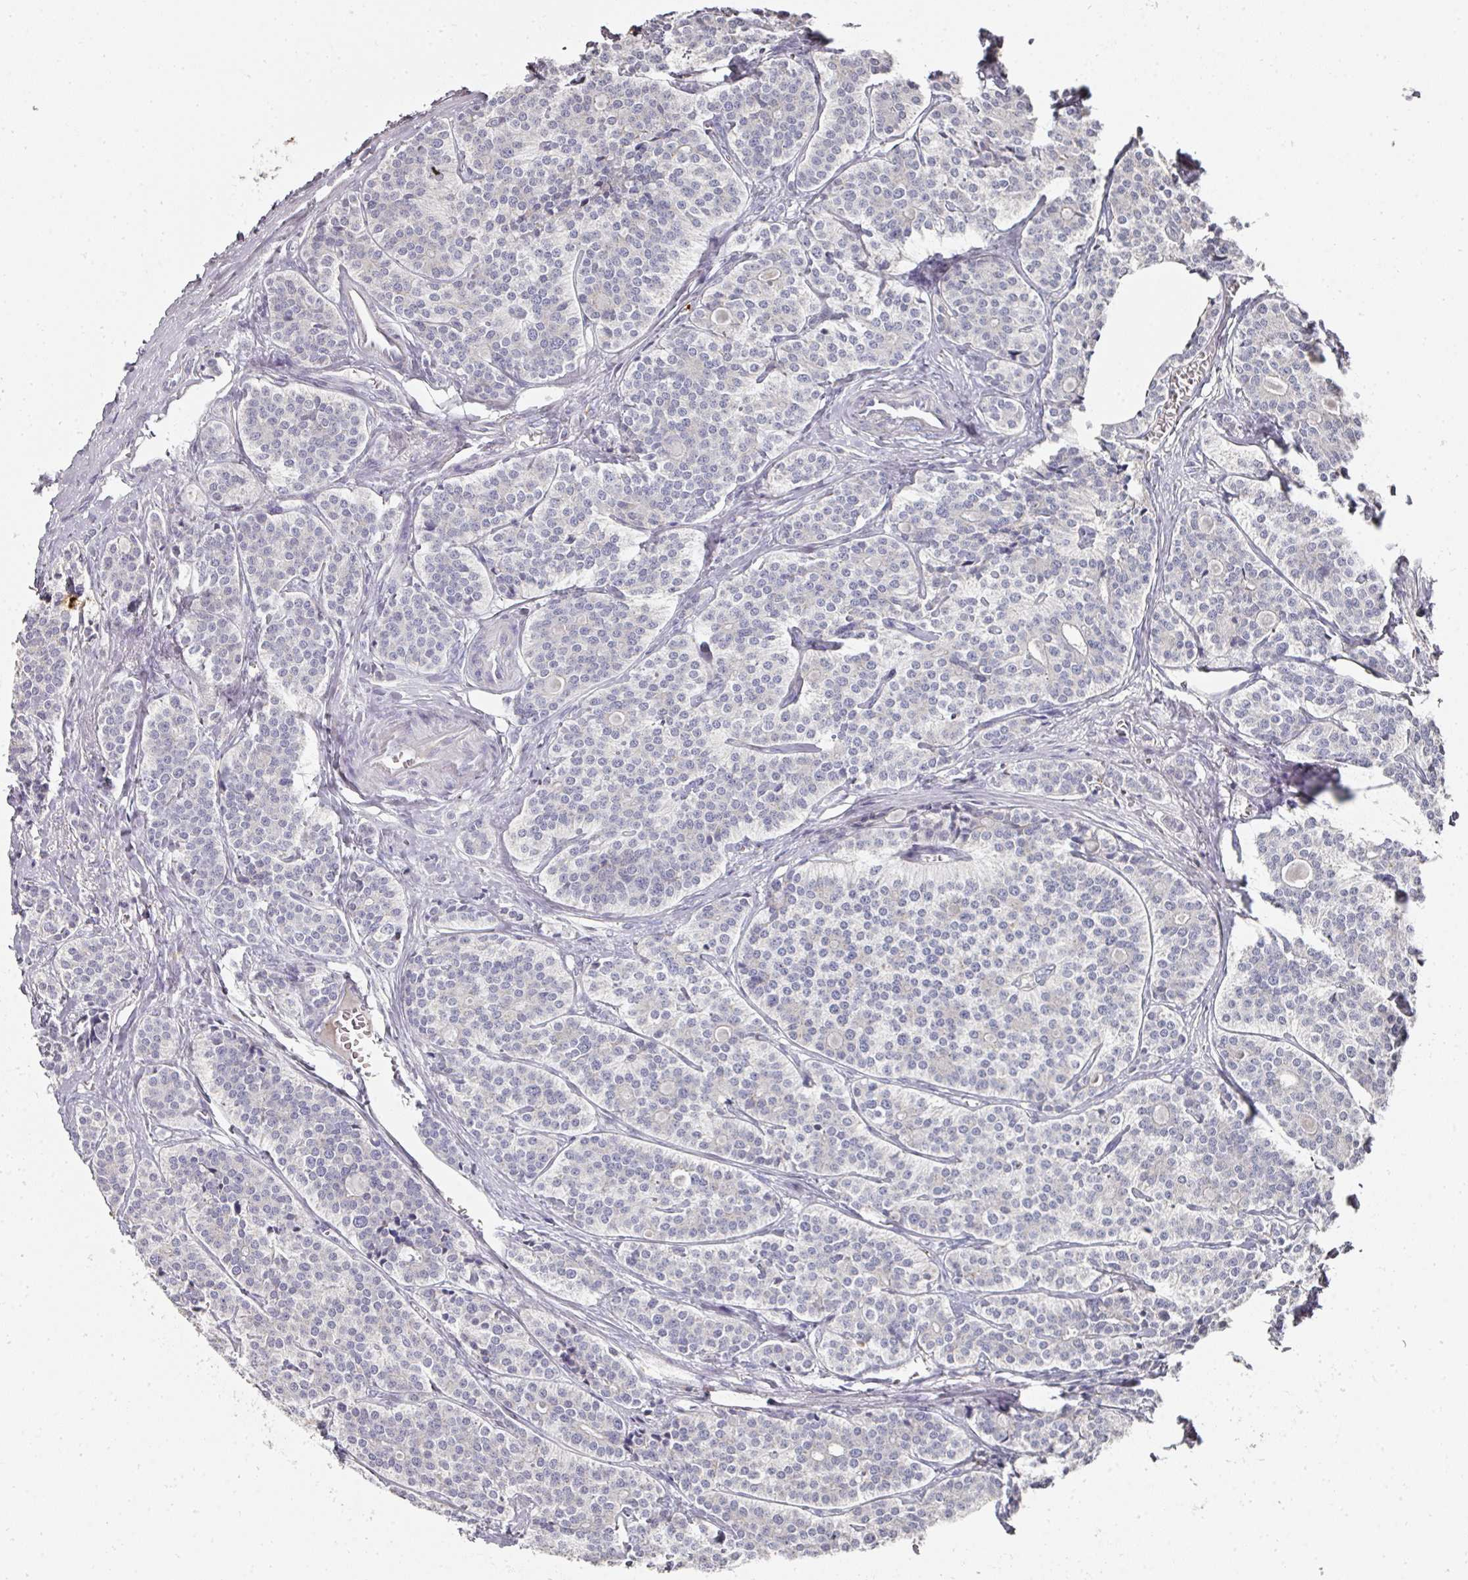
{"staining": {"intensity": "negative", "quantity": "none", "location": "none"}, "tissue": "carcinoid", "cell_type": "Tumor cells", "image_type": "cancer", "snomed": [{"axis": "morphology", "description": "Carcinoid, malignant, NOS"}, {"axis": "topography", "description": "Small intestine"}], "caption": "A micrograph of human carcinoid is negative for staining in tumor cells.", "gene": "CAMP", "patient": {"sex": "male", "age": 63}}